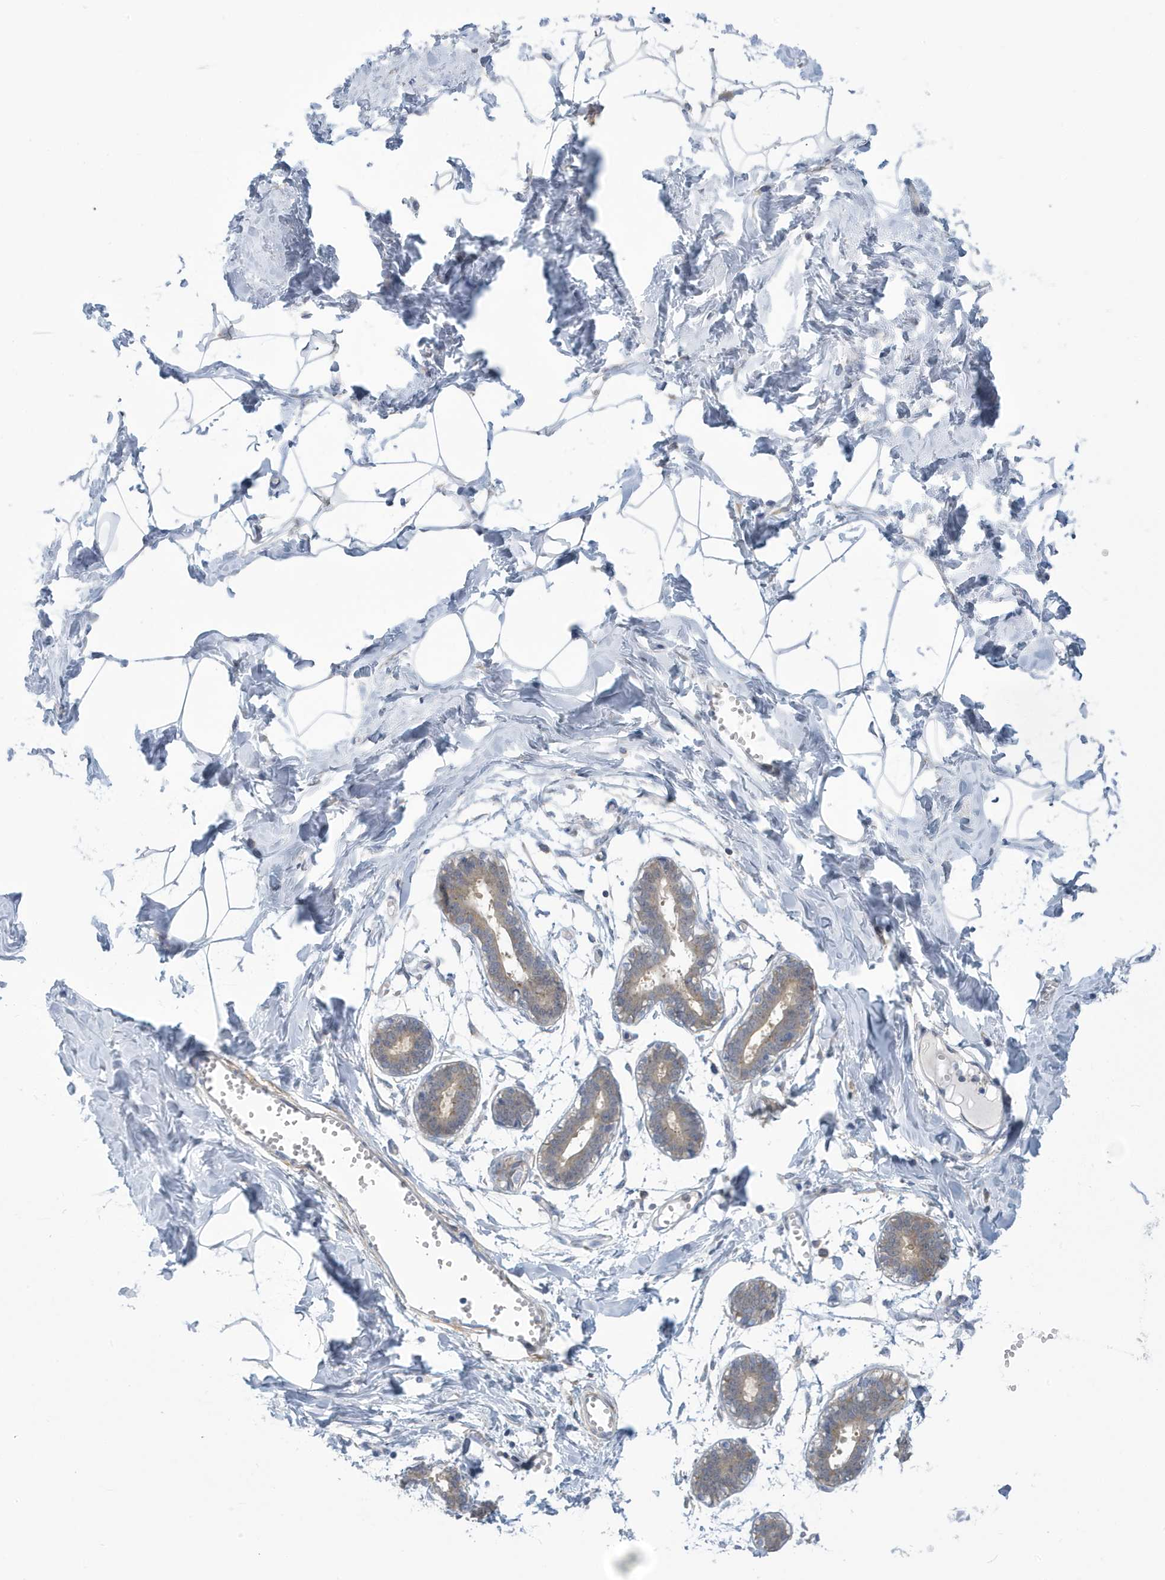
{"staining": {"intensity": "negative", "quantity": "none", "location": "none"}, "tissue": "breast", "cell_type": "Adipocytes", "image_type": "normal", "snomed": [{"axis": "morphology", "description": "Normal tissue, NOS"}, {"axis": "topography", "description": "Breast"}], "caption": "This is a histopathology image of IHC staining of unremarkable breast, which shows no expression in adipocytes. Nuclei are stained in blue.", "gene": "VTA1", "patient": {"sex": "female", "age": 27}}